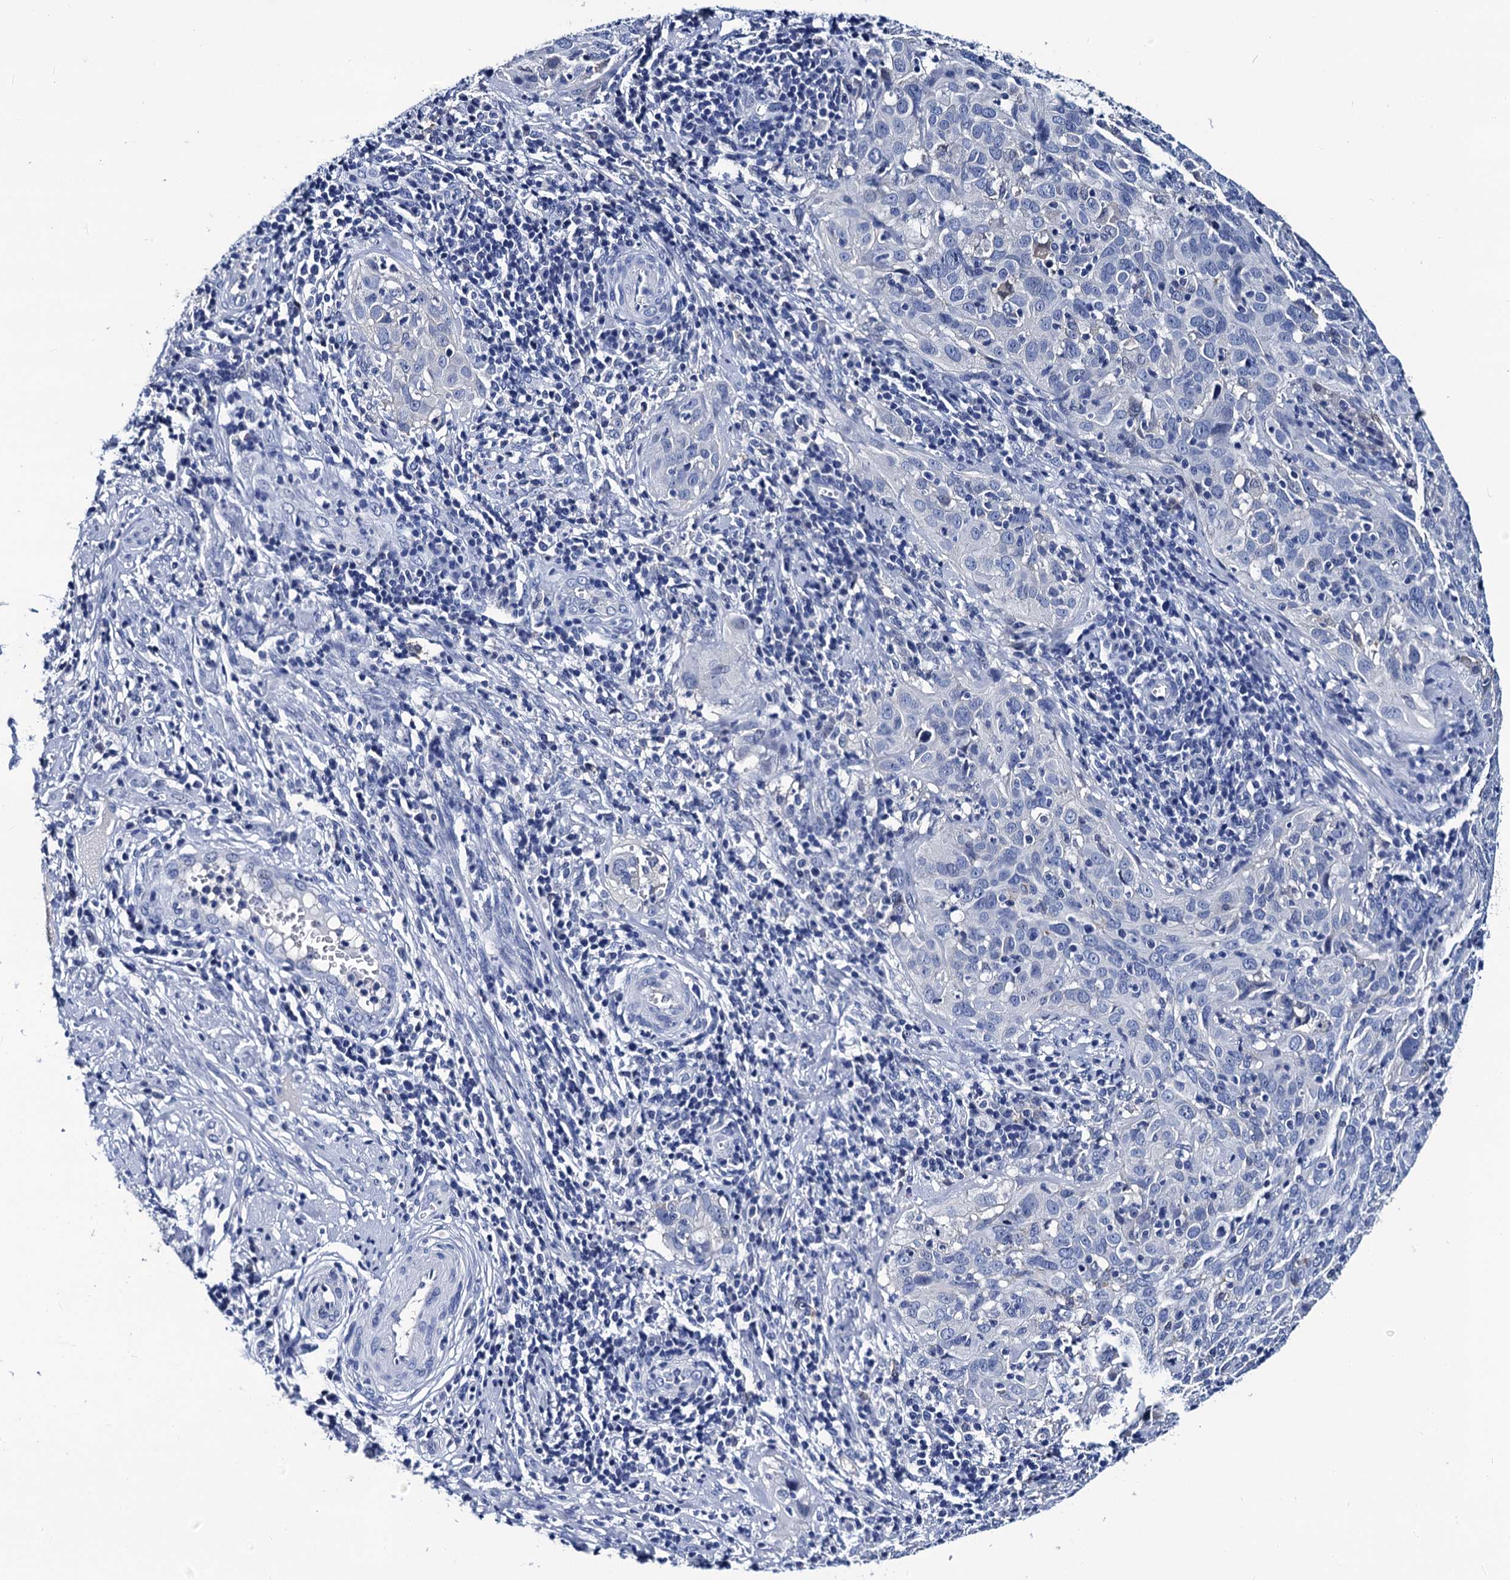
{"staining": {"intensity": "negative", "quantity": "none", "location": "none"}, "tissue": "cervical cancer", "cell_type": "Tumor cells", "image_type": "cancer", "snomed": [{"axis": "morphology", "description": "Normal tissue, NOS"}, {"axis": "morphology", "description": "Squamous cell carcinoma, NOS"}, {"axis": "topography", "description": "Cervix"}], "caption": "This is an immunohistochemistry photomicrograph of cervical cancer. There is no staining in tumor cells.", "gene": "LRRC30", "patient": {"sex": "female", "age": 31}}